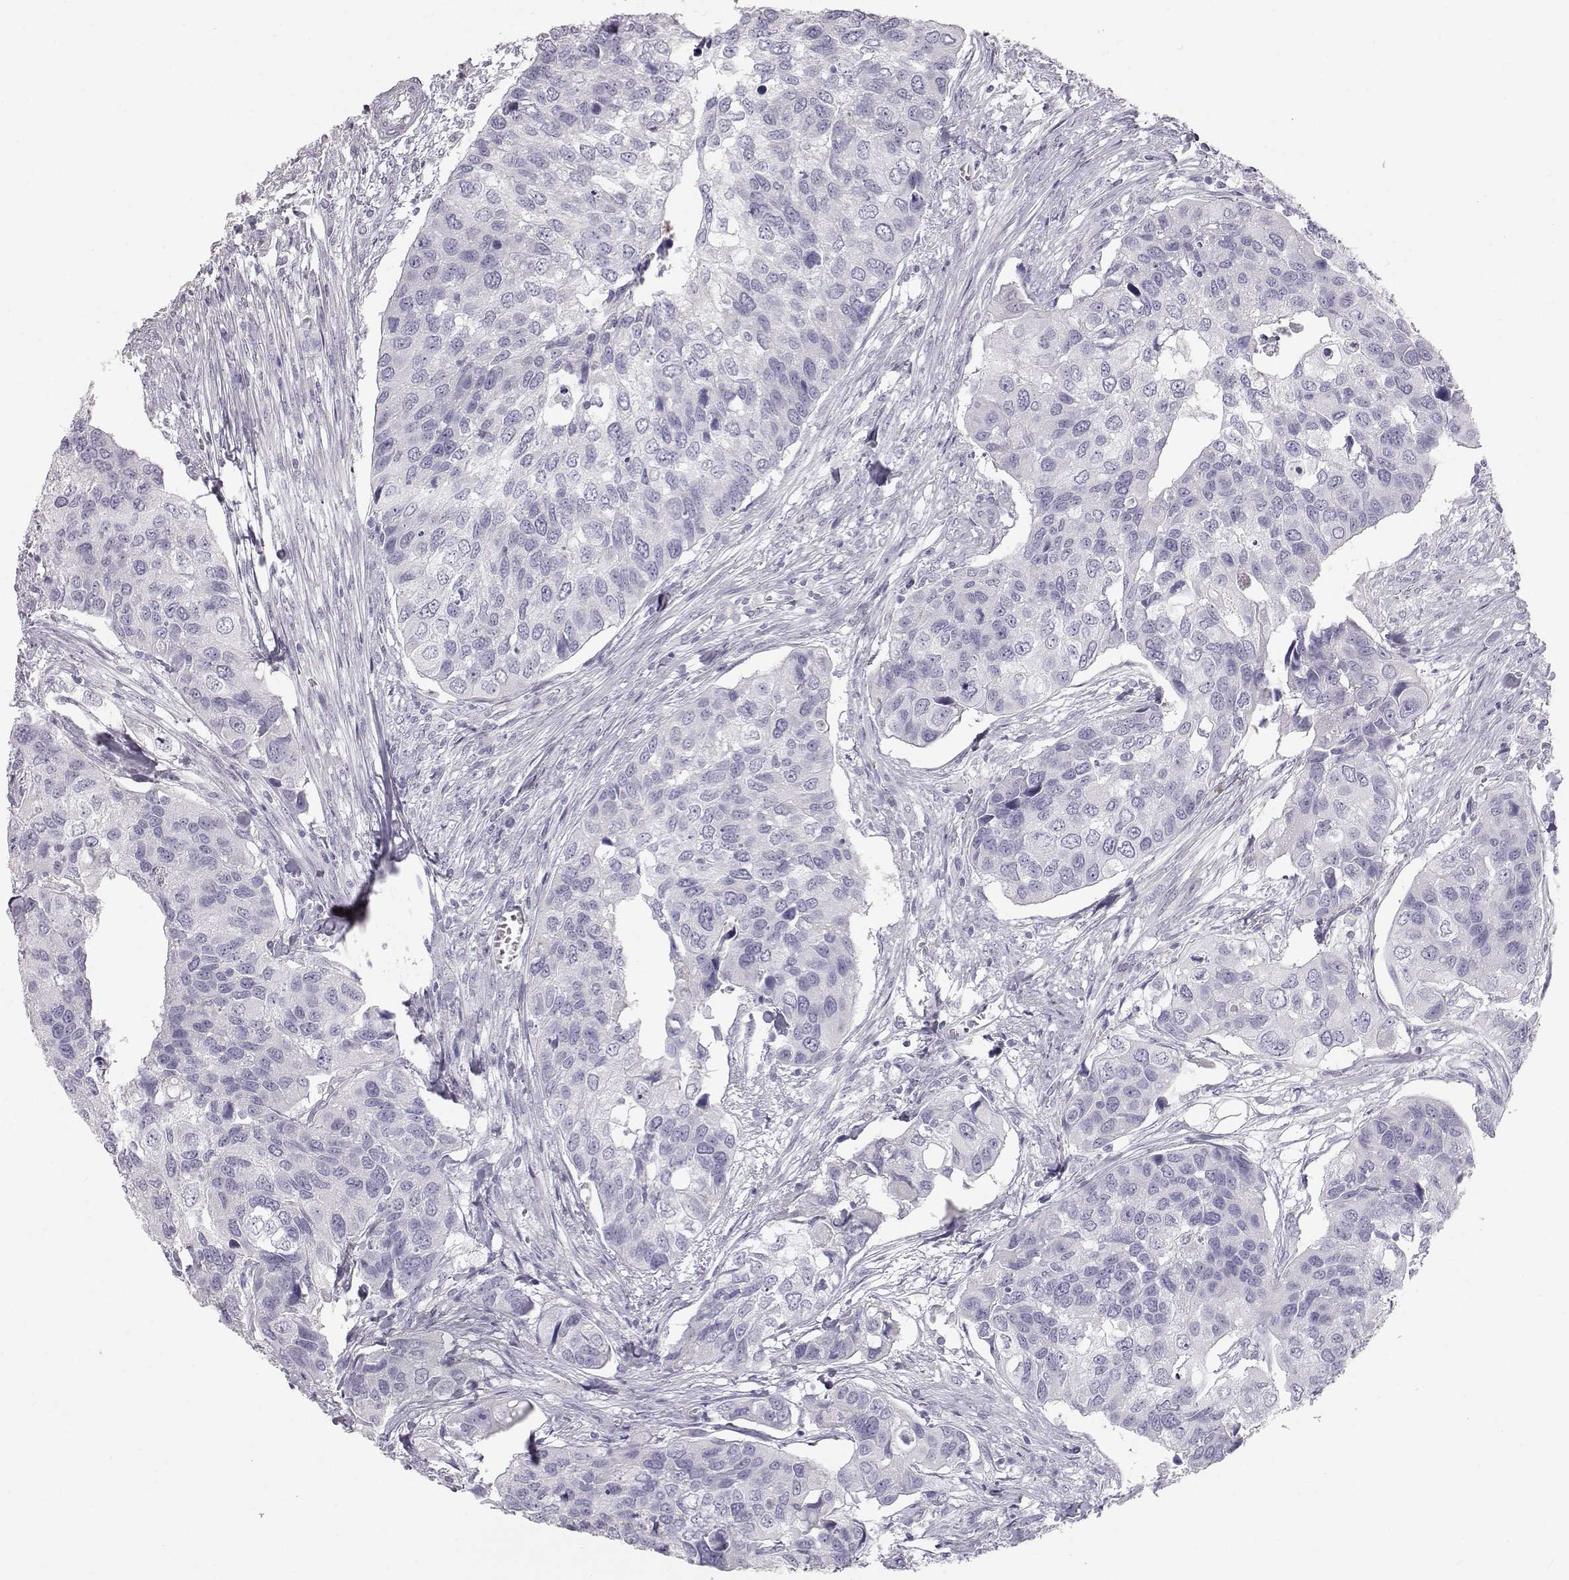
{"staining": {"intensity": "negative", "quantity": "none", "location": "none"}, "tissue": "urothelial cancer", "cell_type": "Tumor cells", "image_type": "cancer", "snomed": [{"axis": "morphology", "description": "Urothelial carcinoma, High grade"}, {"axis": "topography", "description": "Urinary bladder"}], "caption": "A histopathology image of human urothelial cancer is negative for staining in tumor cells.", "gene": "KRTAP16-1", "patient": {"sex": "male", "age": 60}}